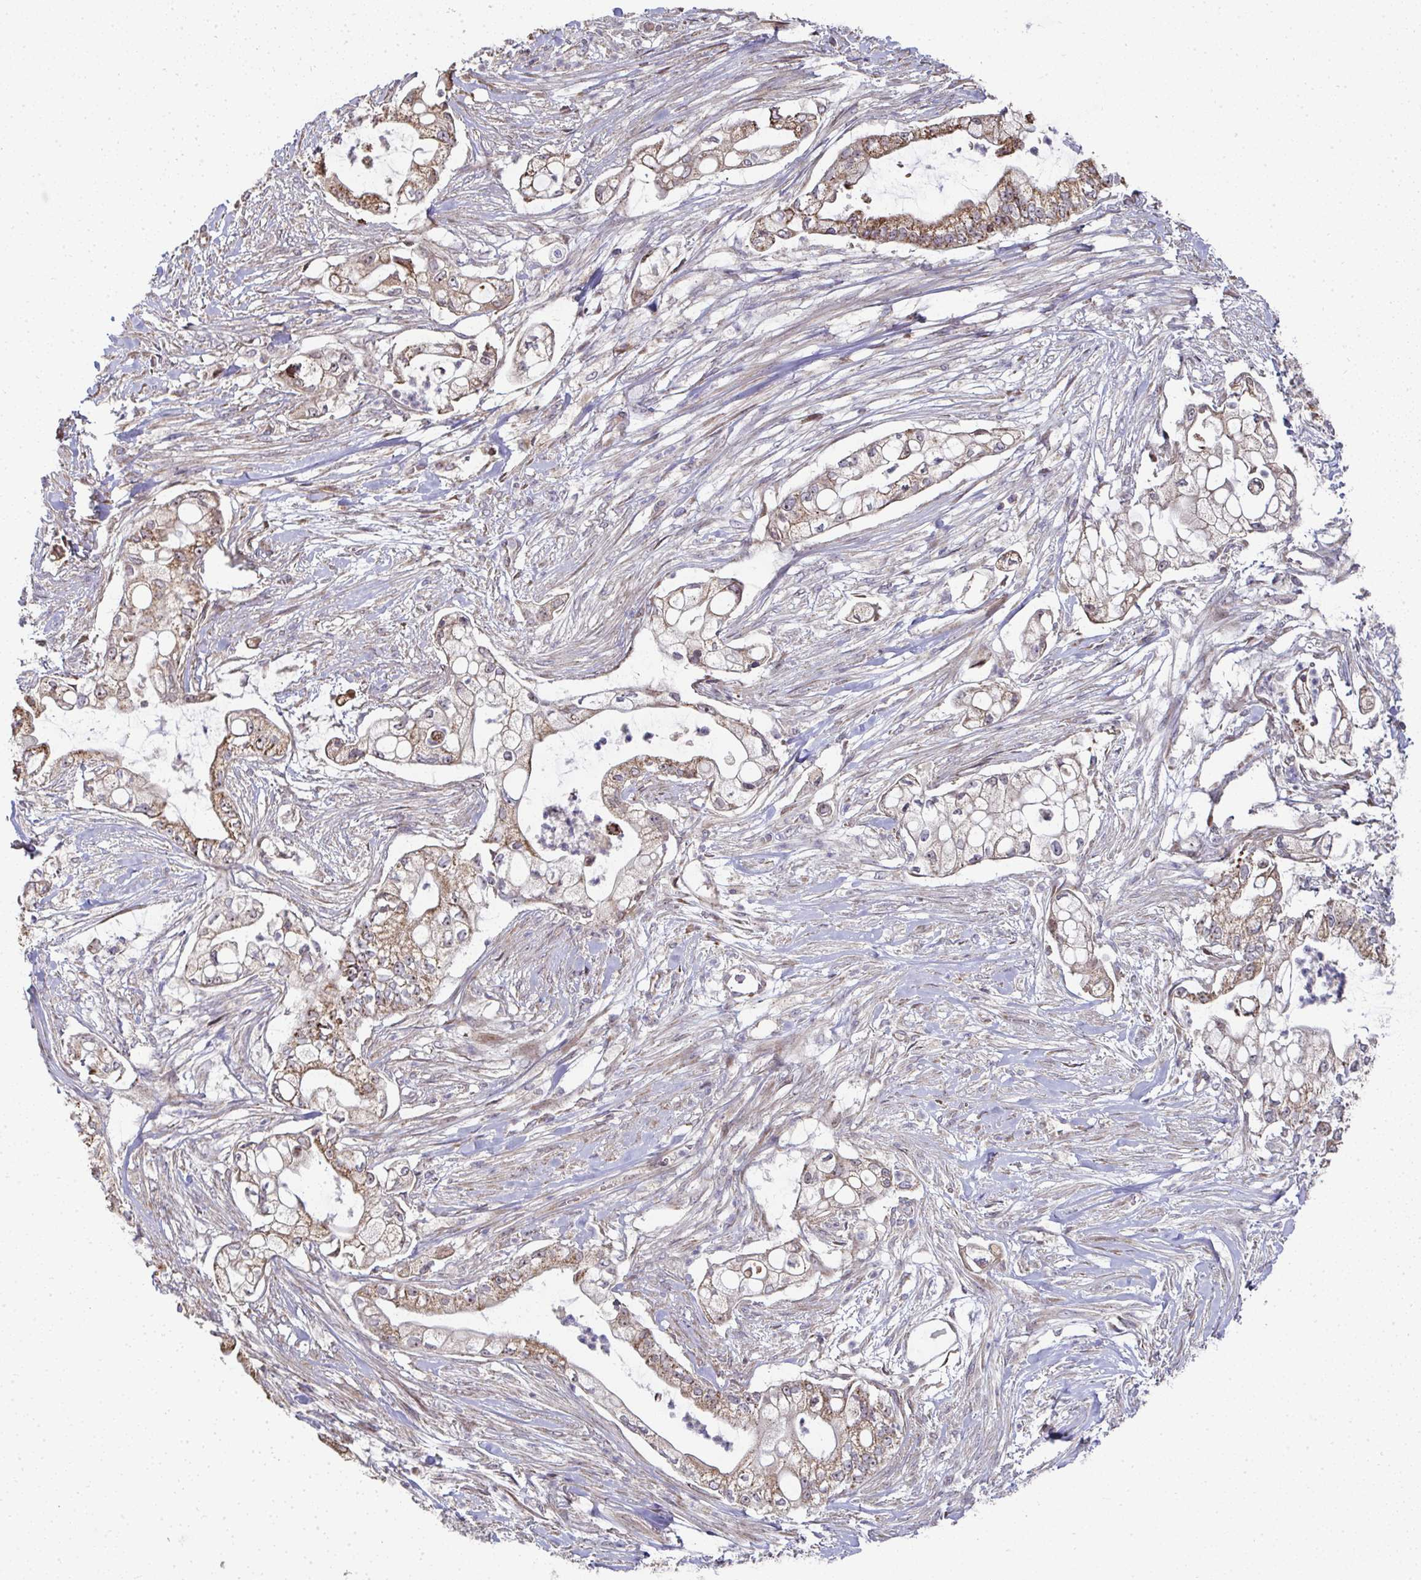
{"staining": {"intensity": "moderate", "quantity": ">75%", "location": "cytoplasmic/membranous"}, "tissue": "pancreatic cancer", "cell_type": "Tumor cells", "image_type": "cancer", "snomed": [{"axis": "morphology", "description": "Adenocarcinoma, NOS"}, {"axis": "topography", "description": "Pancreas"}], "caption": "Immunohistochemical staining of human pancreatic cancer (adenocarcinoma) shows moderate cytoplasmic/membranous protein expression in about >75% of tumor cells.", "gene": "AGTPBP1", "patient": {"sex": "female", "age": 69}}